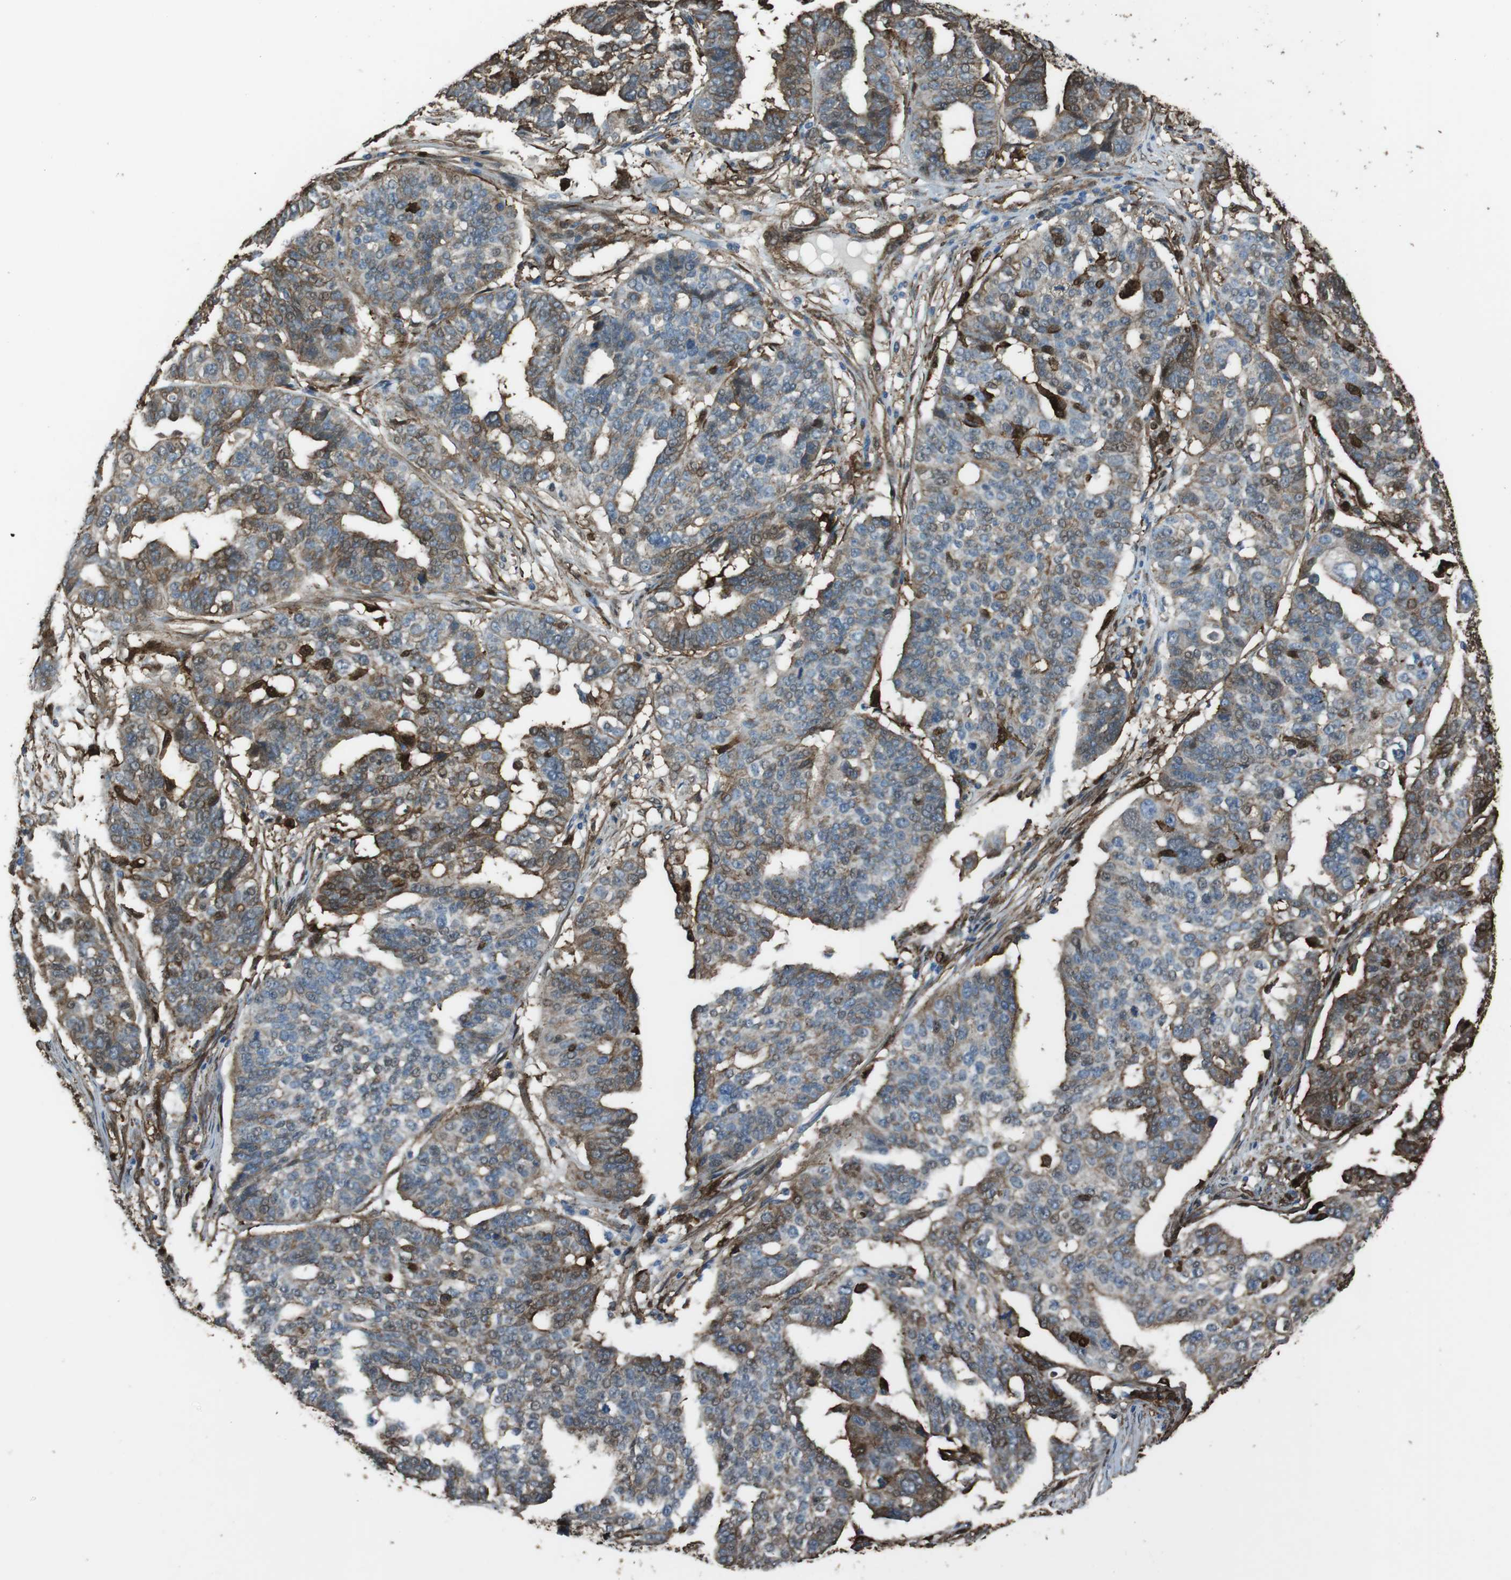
{"staining": {"intensity": "moderate", "quantity": "25%-75%", "location": "cytoplasmic/membranous,nuclear"}, "tissue": "ovarian cancer", "cell_type": "Tumor cells", "image_type": "cancer", "snomed": [{"axis": "morphology", "description": "Cystadenocarcinoma, serous, NOS"}, {"axis": "topography", "description": "Ovary"}], "caption": "A photomicrograph showing moderate cytoplasmic/membranous and nuclear expression in approximately 25%-75% of tumor cells in ovarian serous cystadenocarcinoma, as visualized by brown immunohistochemical staining.", "gene": "SFT2D1", "patient": {"sex": "female", "age": 59}}